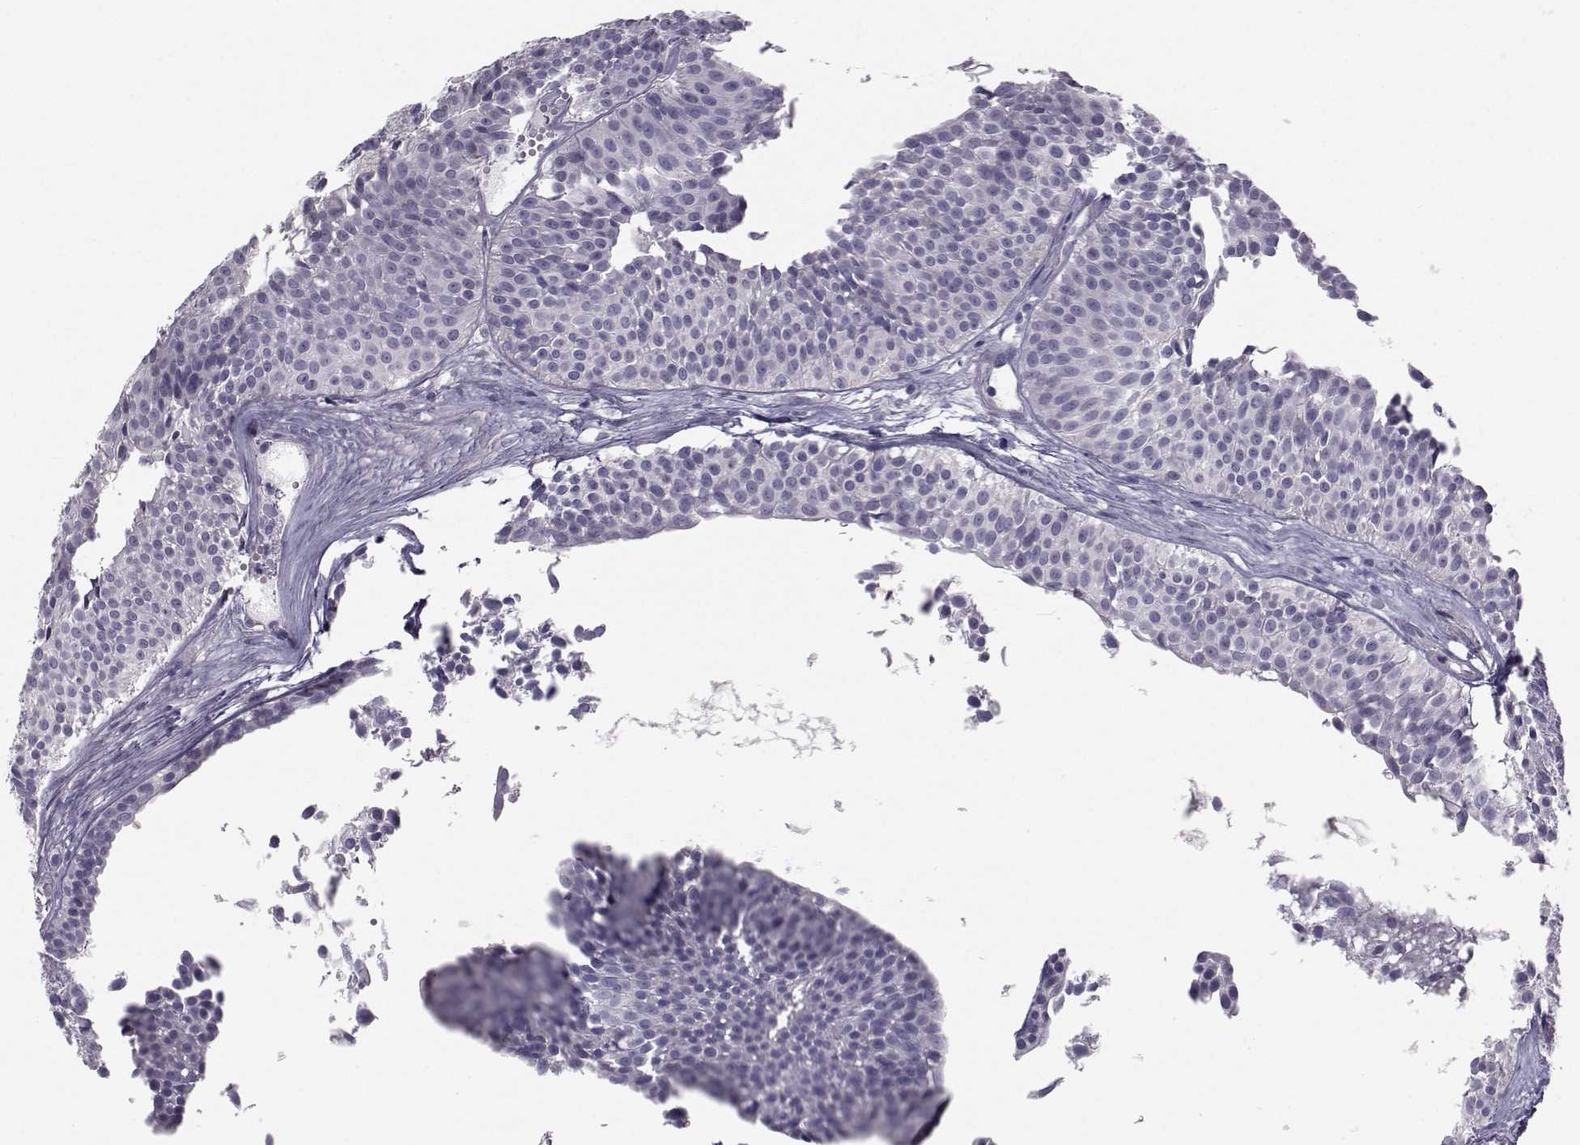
{"staining": {"intensity": "negative", "quantity": "none", "location": "none"}, "tissue": "urothelial cancer", "cell_type": "Tumor cells", "image_type": "cancer", "snomed": [{"axis": "morphology", "description": "Urothelial carcinoma, Low grade"}, {"axis": "topography", "description": "Urinary bladder"}], "caption": "DAB immunohistochemical staining of urothelial cancer reveals no significant expression in tumor cells.", "gene": "GARIN3", "patient": {"sex": "male", "age": 63}}